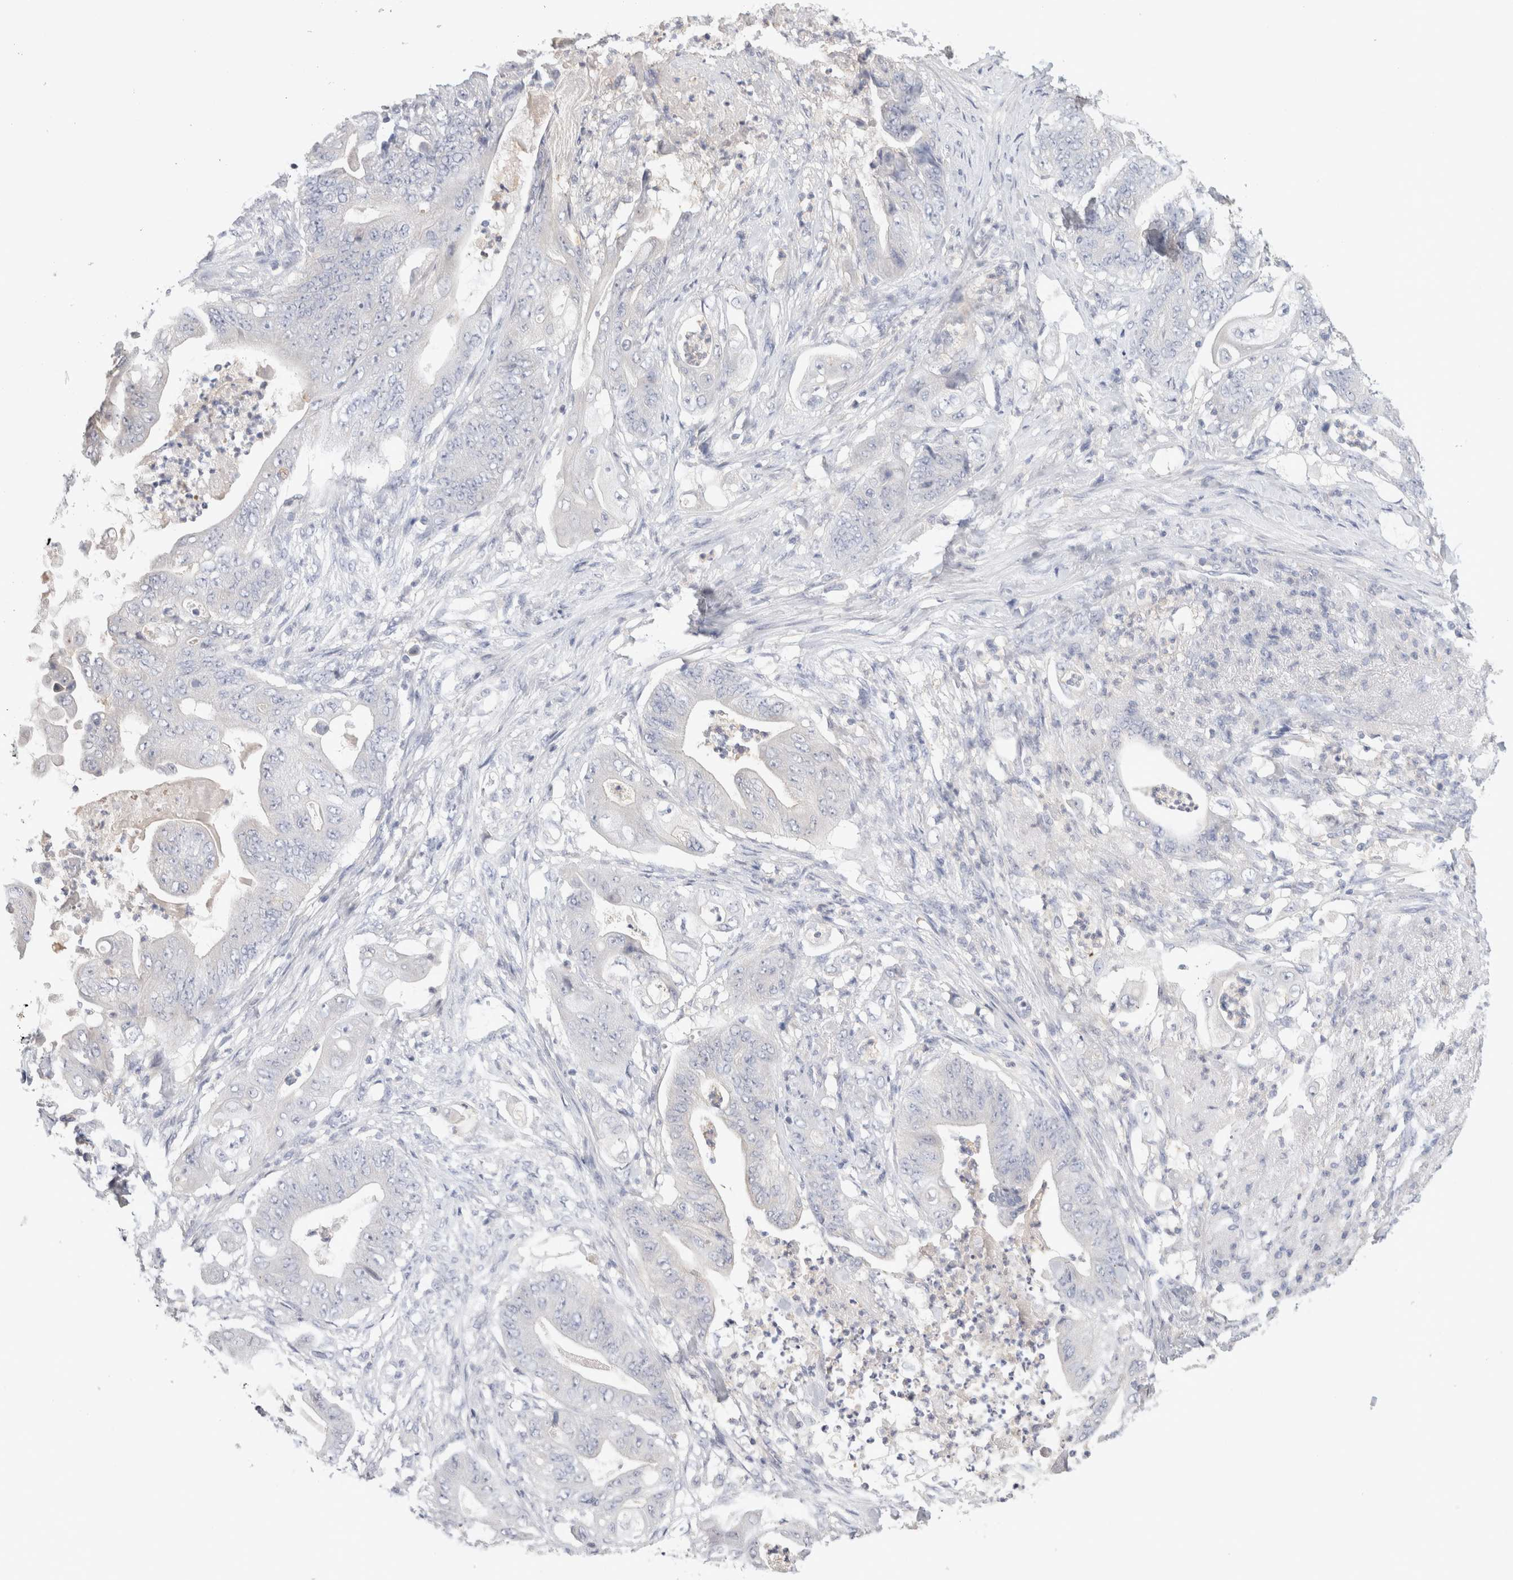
{"staining": {"intensity": "negative", "quantity": "none", "location": "none"}, "tissue": "stomach cancer", "cell_type": "Tumor cells", "image_type": "cancer", "snomed": [{"axis": "morphology", "description": "Adenocarcinoma, NOS"}, {"axis": "topography", "description": "Stomach"}], "caption": "Stomach adenocarcinoma was stained to show a protein in brown. There is no significant staining in tumor cells.", "gene": "MPP2", "patient": {"sex": "female", "age": 73}}